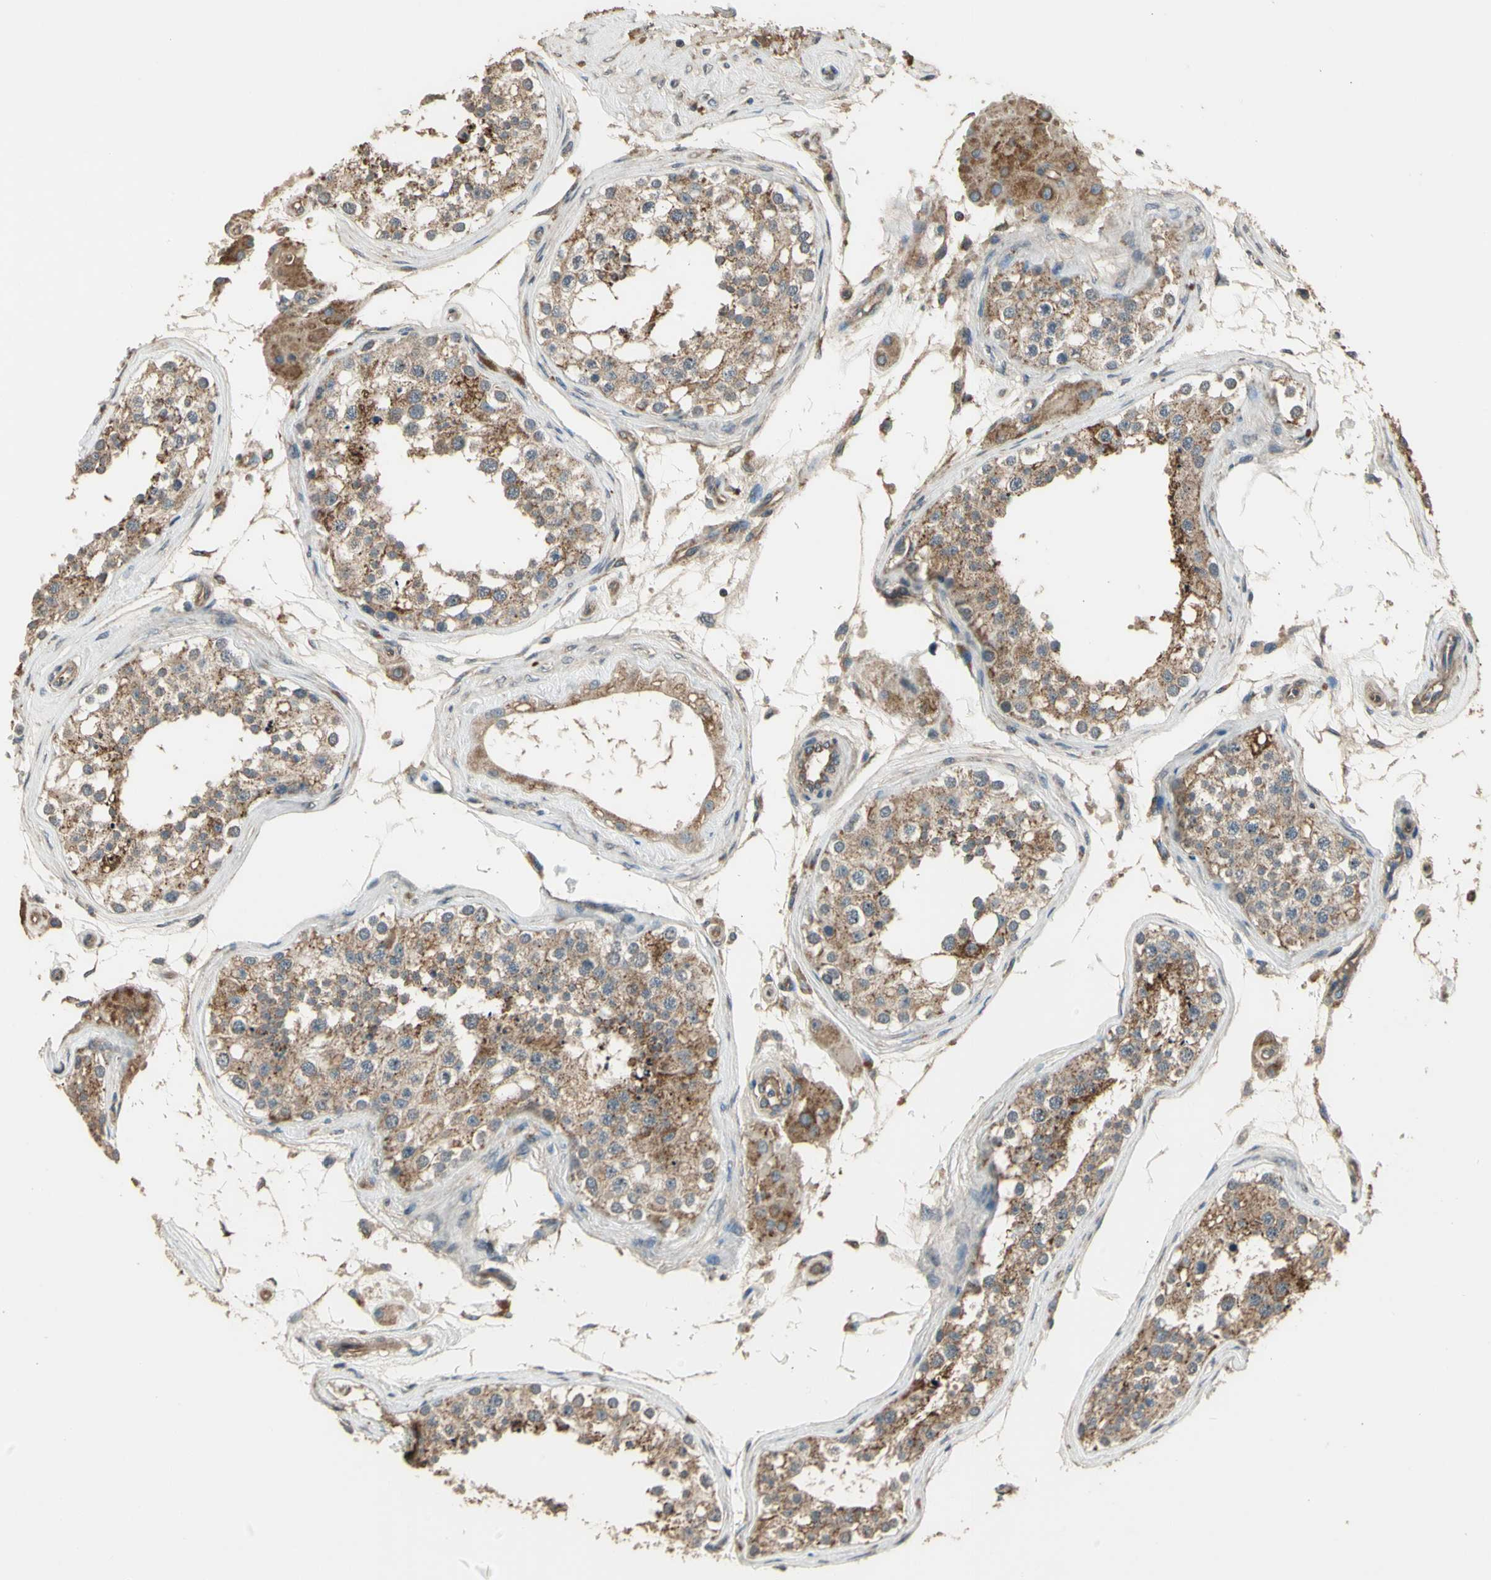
{"staining": {"intensity": "weak", "quantity": ">75%", "location": "cytoplasmic/membranous"}, "tissue": "testis", "cell_type": "Cells in seminiferous ducts", "image_type": "normal", "snomed": [{"axis": "morphology", "description": "Normal tissue, NOS"}, {"axis": "topography", "description": "Testis"}], "caption": "This micrograph reveals immunohistochemistry (IHC) staining of unremarkable human testis, with low weak cytoplasmic/membranous positivity in about >75% of cells in seminiferous ducts.", "gene": "EFNB2", "patient": {"sex": "male", "age": 68}}